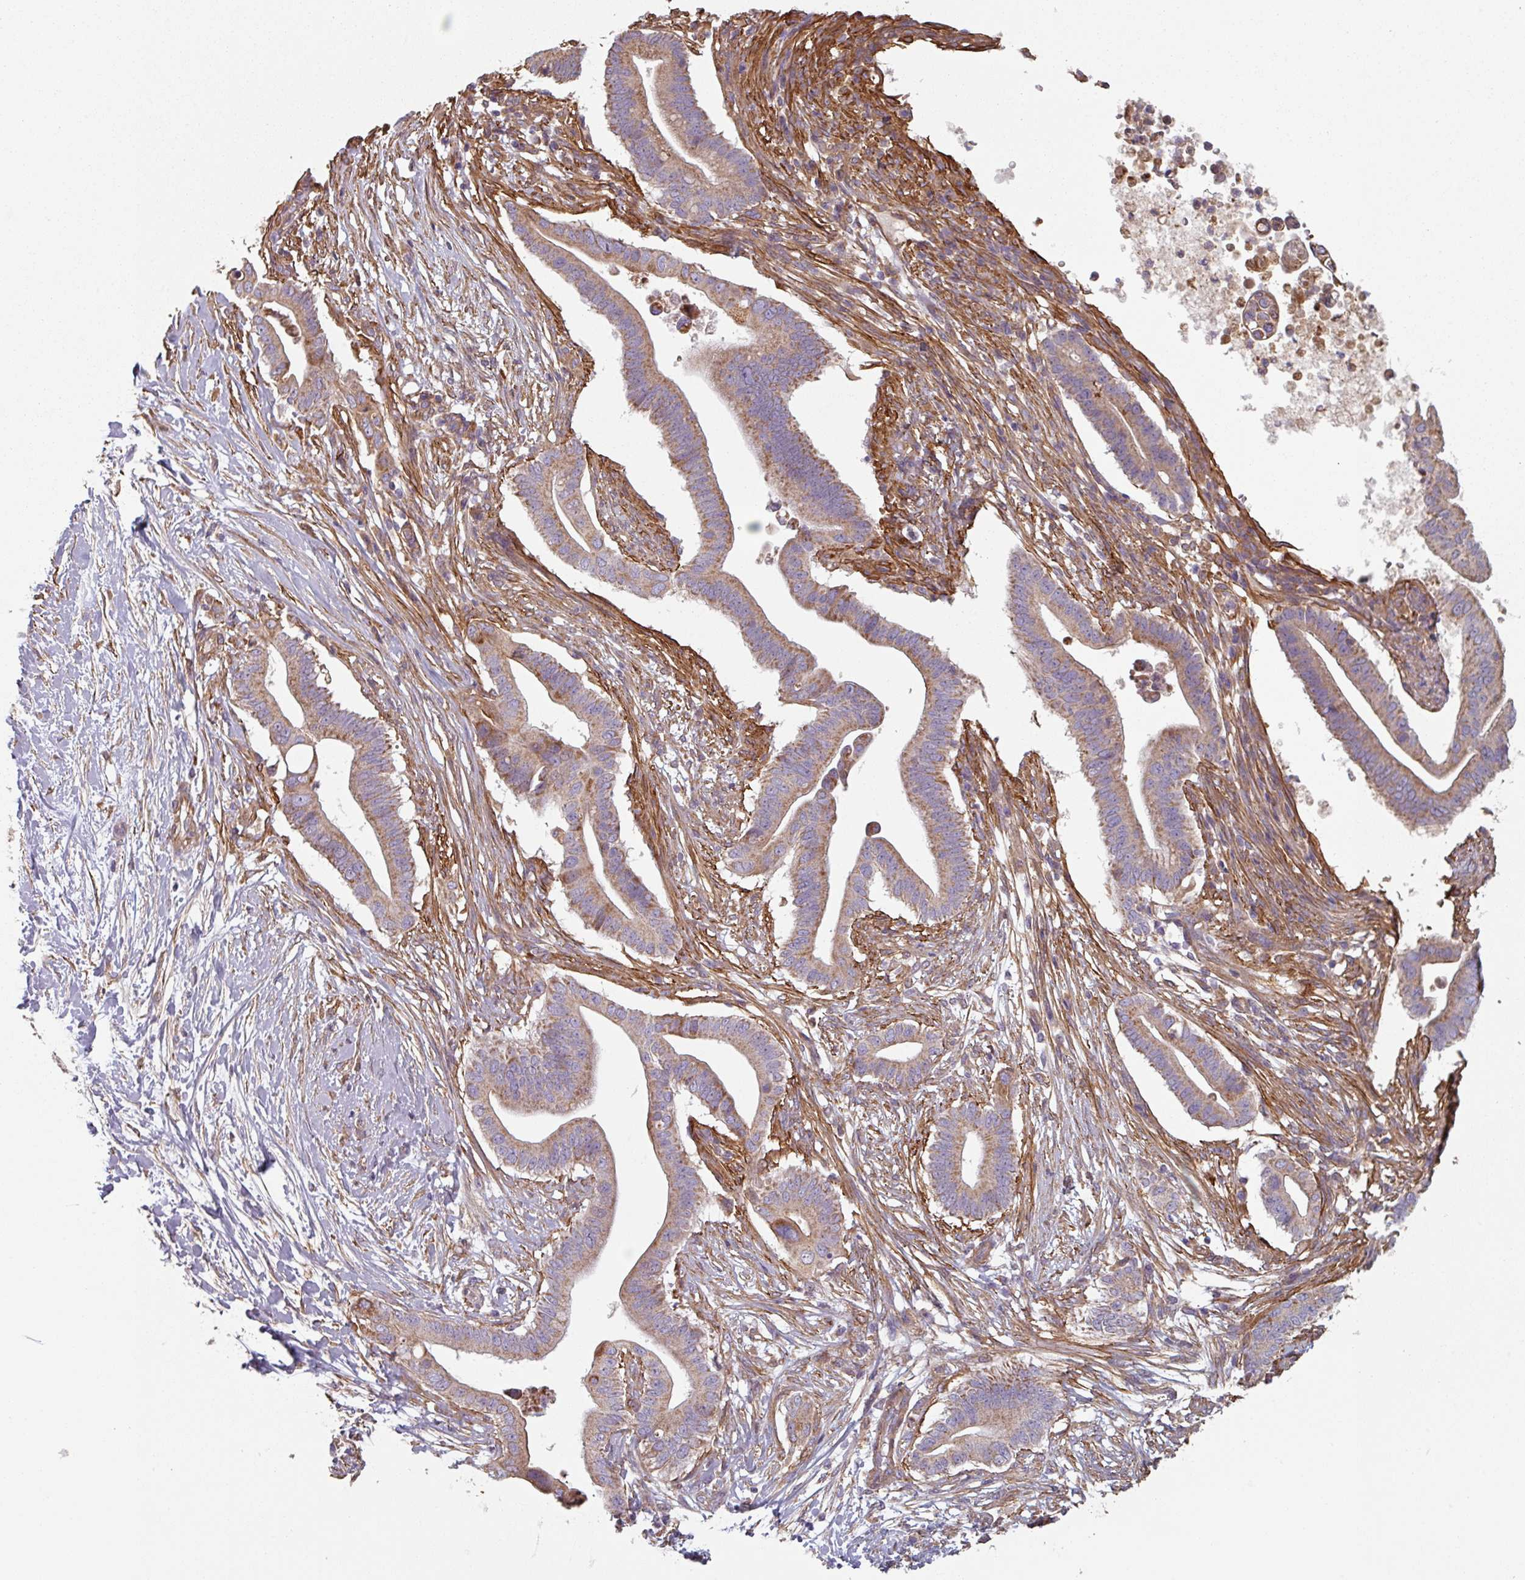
{"staining": {"intensity": "moderate", "quantity": ">75%", "location": "cytoplasmic/membranous"}, "tissue": "pancreatic cancer", "cell_type": "Tumor cells", "image_type": "cancer", "snomed": [{"axis": "morphology", "description": "Adenocarcinoma, NOS"}, {"axis": "topography", "description": "Pancreas"}], "caption": "Human pancreatic cancer stained for a protein (brown) demonstrates moderate cytoplasmic/membranous positive positivity in approximately >75% of tumor cells.", "gene": "GSTA4", "patient": {"sex": "male", "age": 68}}